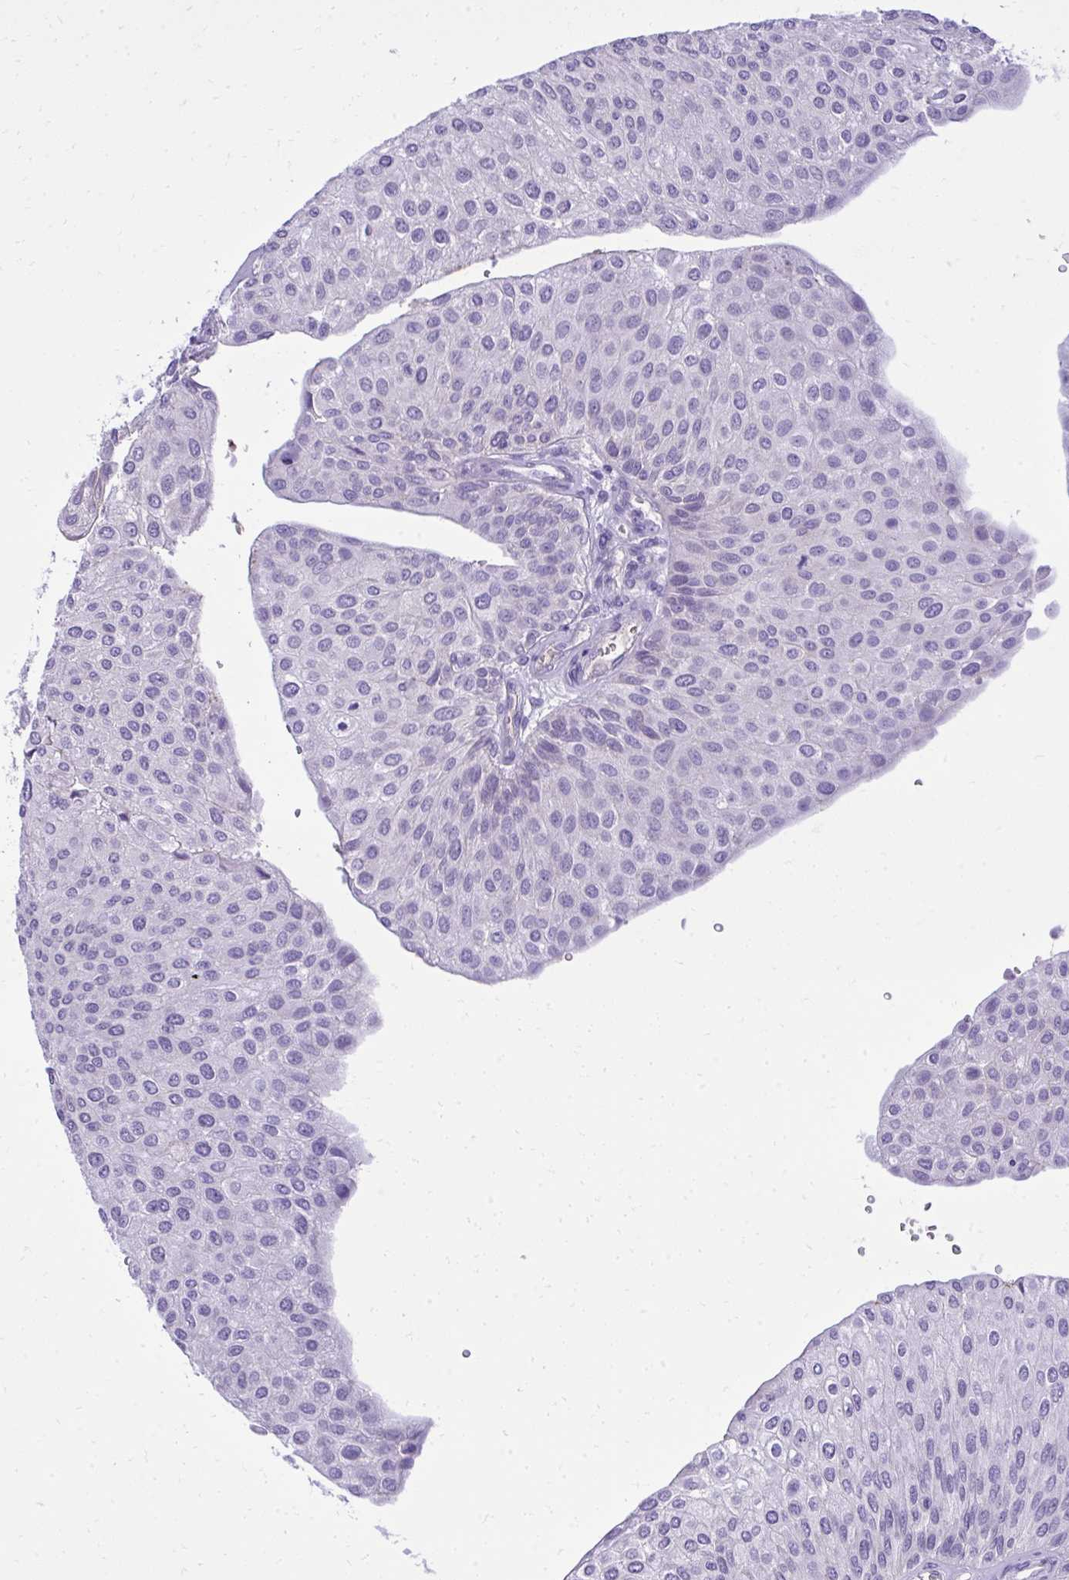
{"staining": {"intensity": "negative", "quantity": "none", "location": "none"}, "tissue": "urothelial cancer", "cell_type": "Tumor cells", "image_type": "cancer", "snomed": [{"axis": "morphology", "description": "Urothelial carcinoma, NOS"}, {"axis": "topography", "description": "Urinary bladder"}], "caption": "Tumor cells show no significant protein expression in transitional cell carcinoma.", "gene": "ST6GALNAC3", "patient": {"sex": "male", "age": 67}}